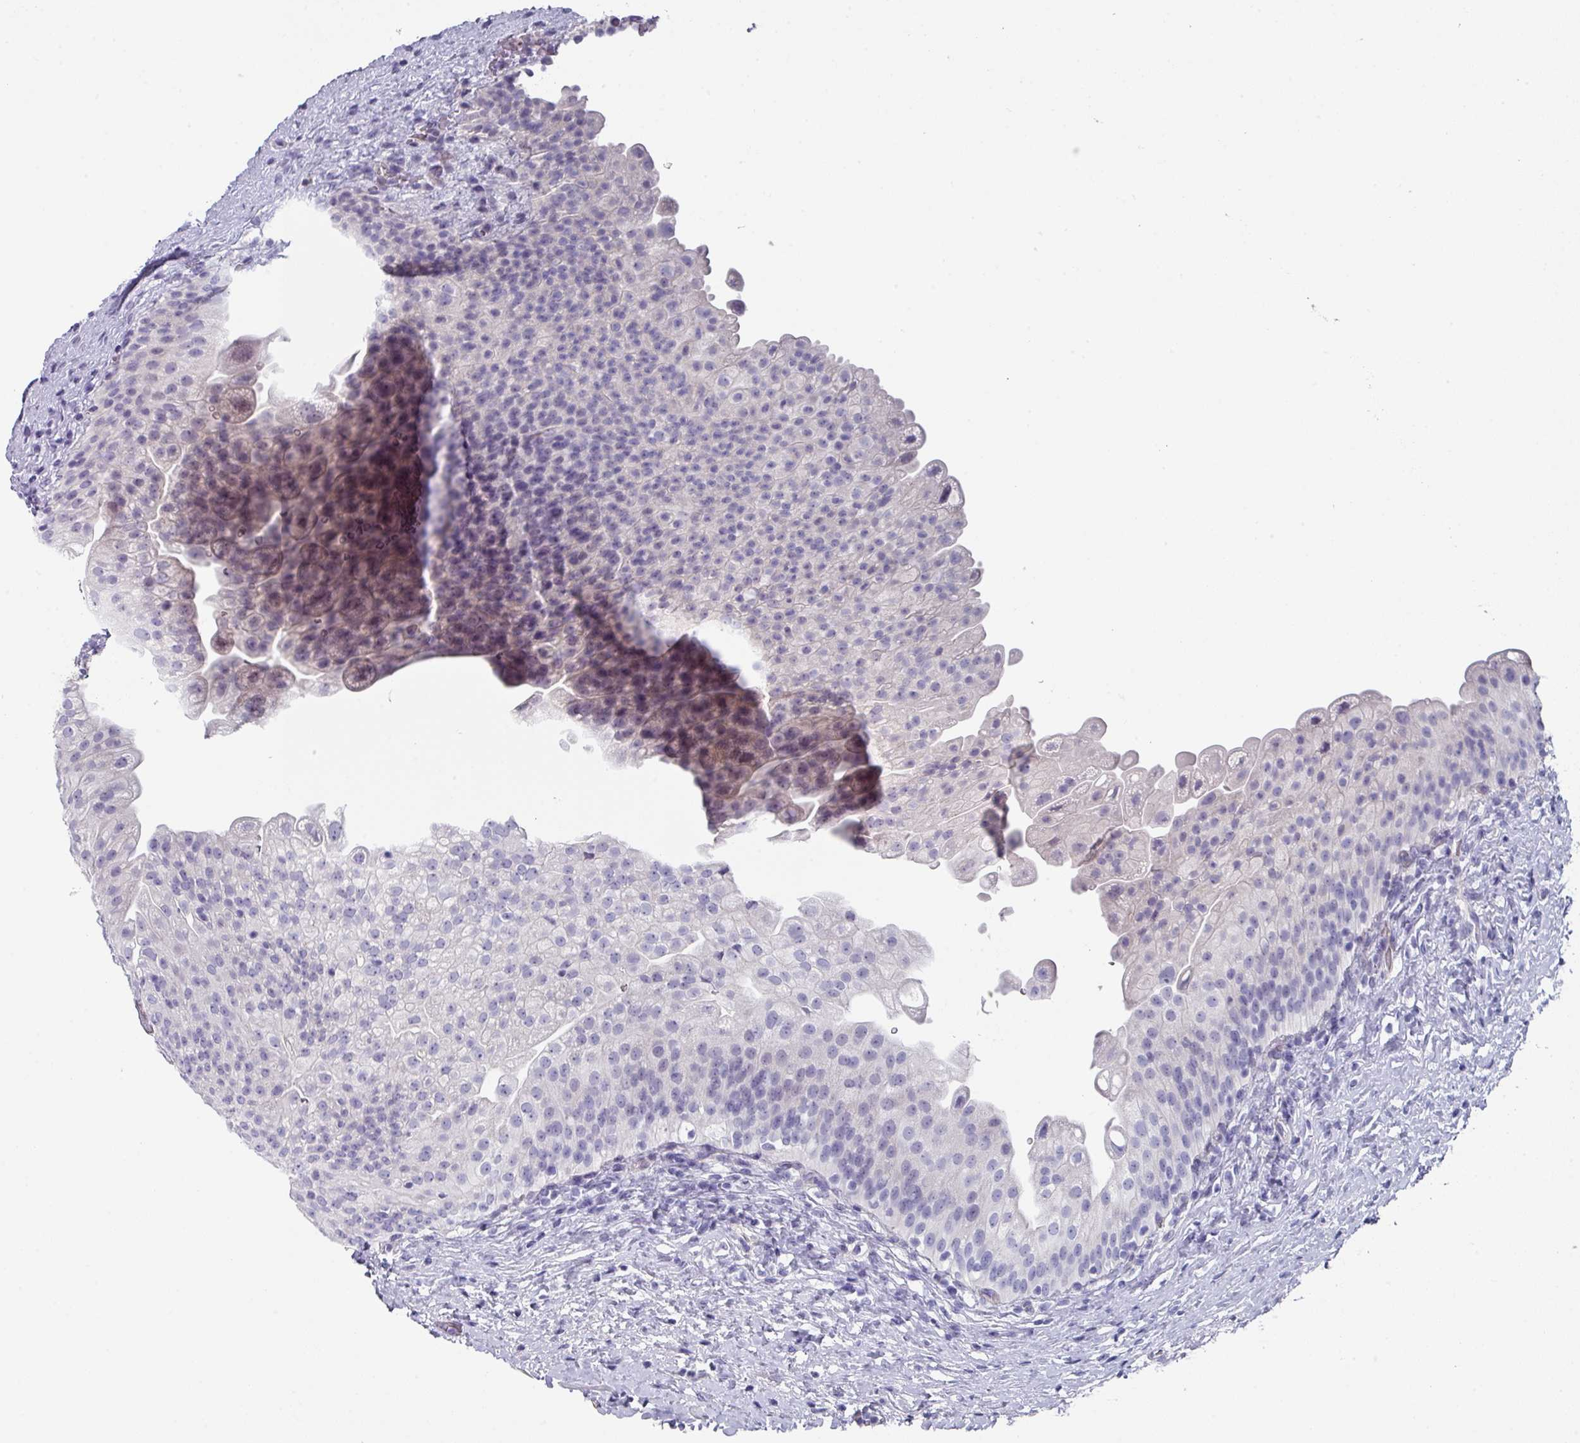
{"staining": {"intensity": "negative", "quantity": "none", "location": "none"}, "tissue": "urinary bladder", "cell_type": "Urothelial cells", "image_type": "normal", "snomed": [{"axis": "morphology", "description": "Normal tissue, NOS"}, {"axis": "topography", "description": "Urinary bladder"}], "caption": "Urothelial cells show no significant protein positivity in normal urinary bladder. (DAB (3,3'-diaminobenzidine) IHC visualized using brightfield microscopy, high magnification).", "gene": "DEFB115", "patient": {"sex": "female", "age": 27}}